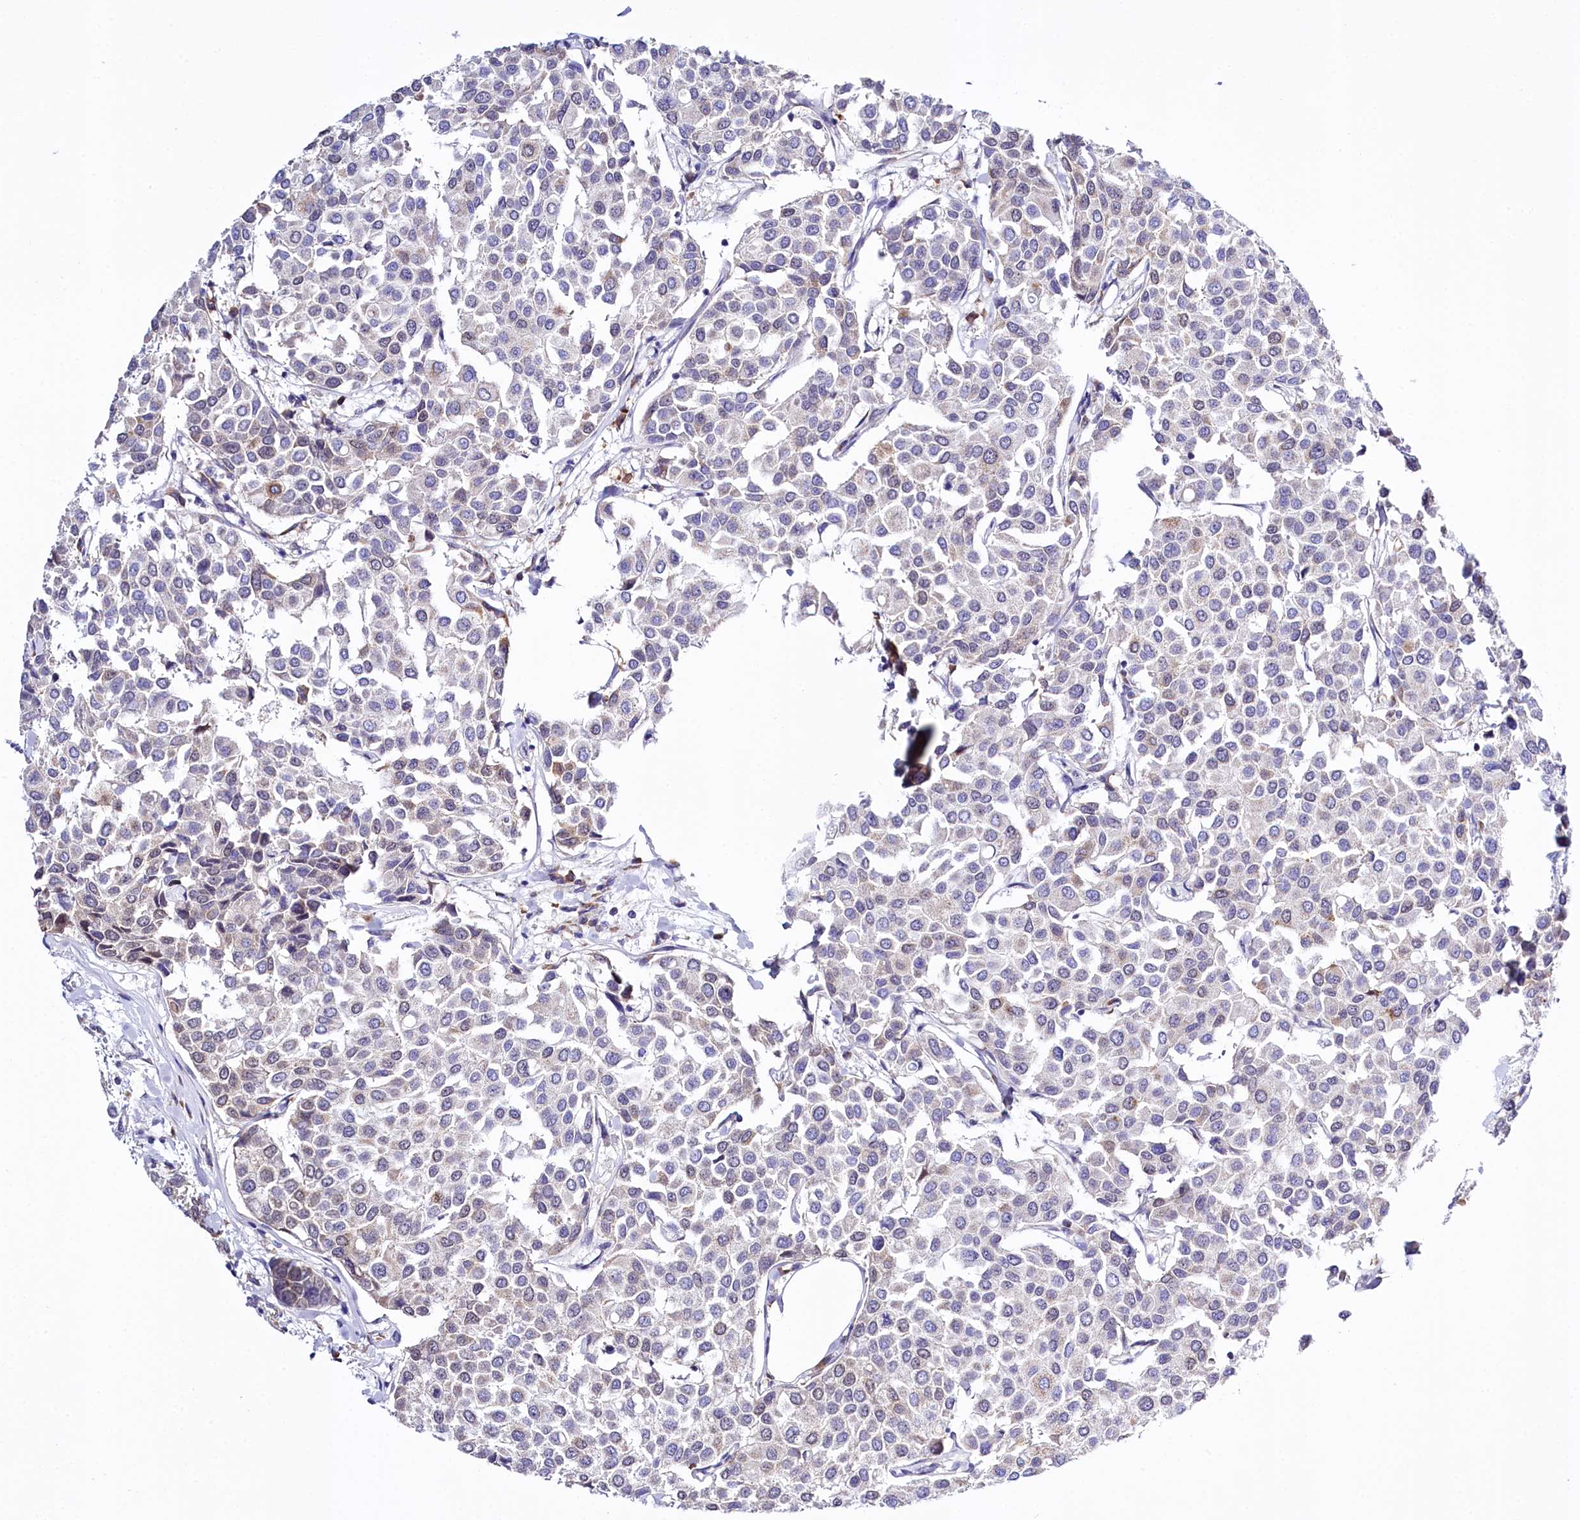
{"staining": {"intensity": "weak", "quantity": "<25%", "location": "cytoplasmic/membranous"}, "tissue": "breast cancer", "cell_type": "Tumor cells", "image_type": "cancer", "snomed": [{"axis": "morphology", "description": "Duct carcinoma"}, {"axis": "topography", "description": "Breast"}], "caption": "Protein analysis of breast intraductal carcinoma reveals no significant staining in tumor cells.", "gene": "SPATS2", "patient": {"sex": "female", "age": 55}}